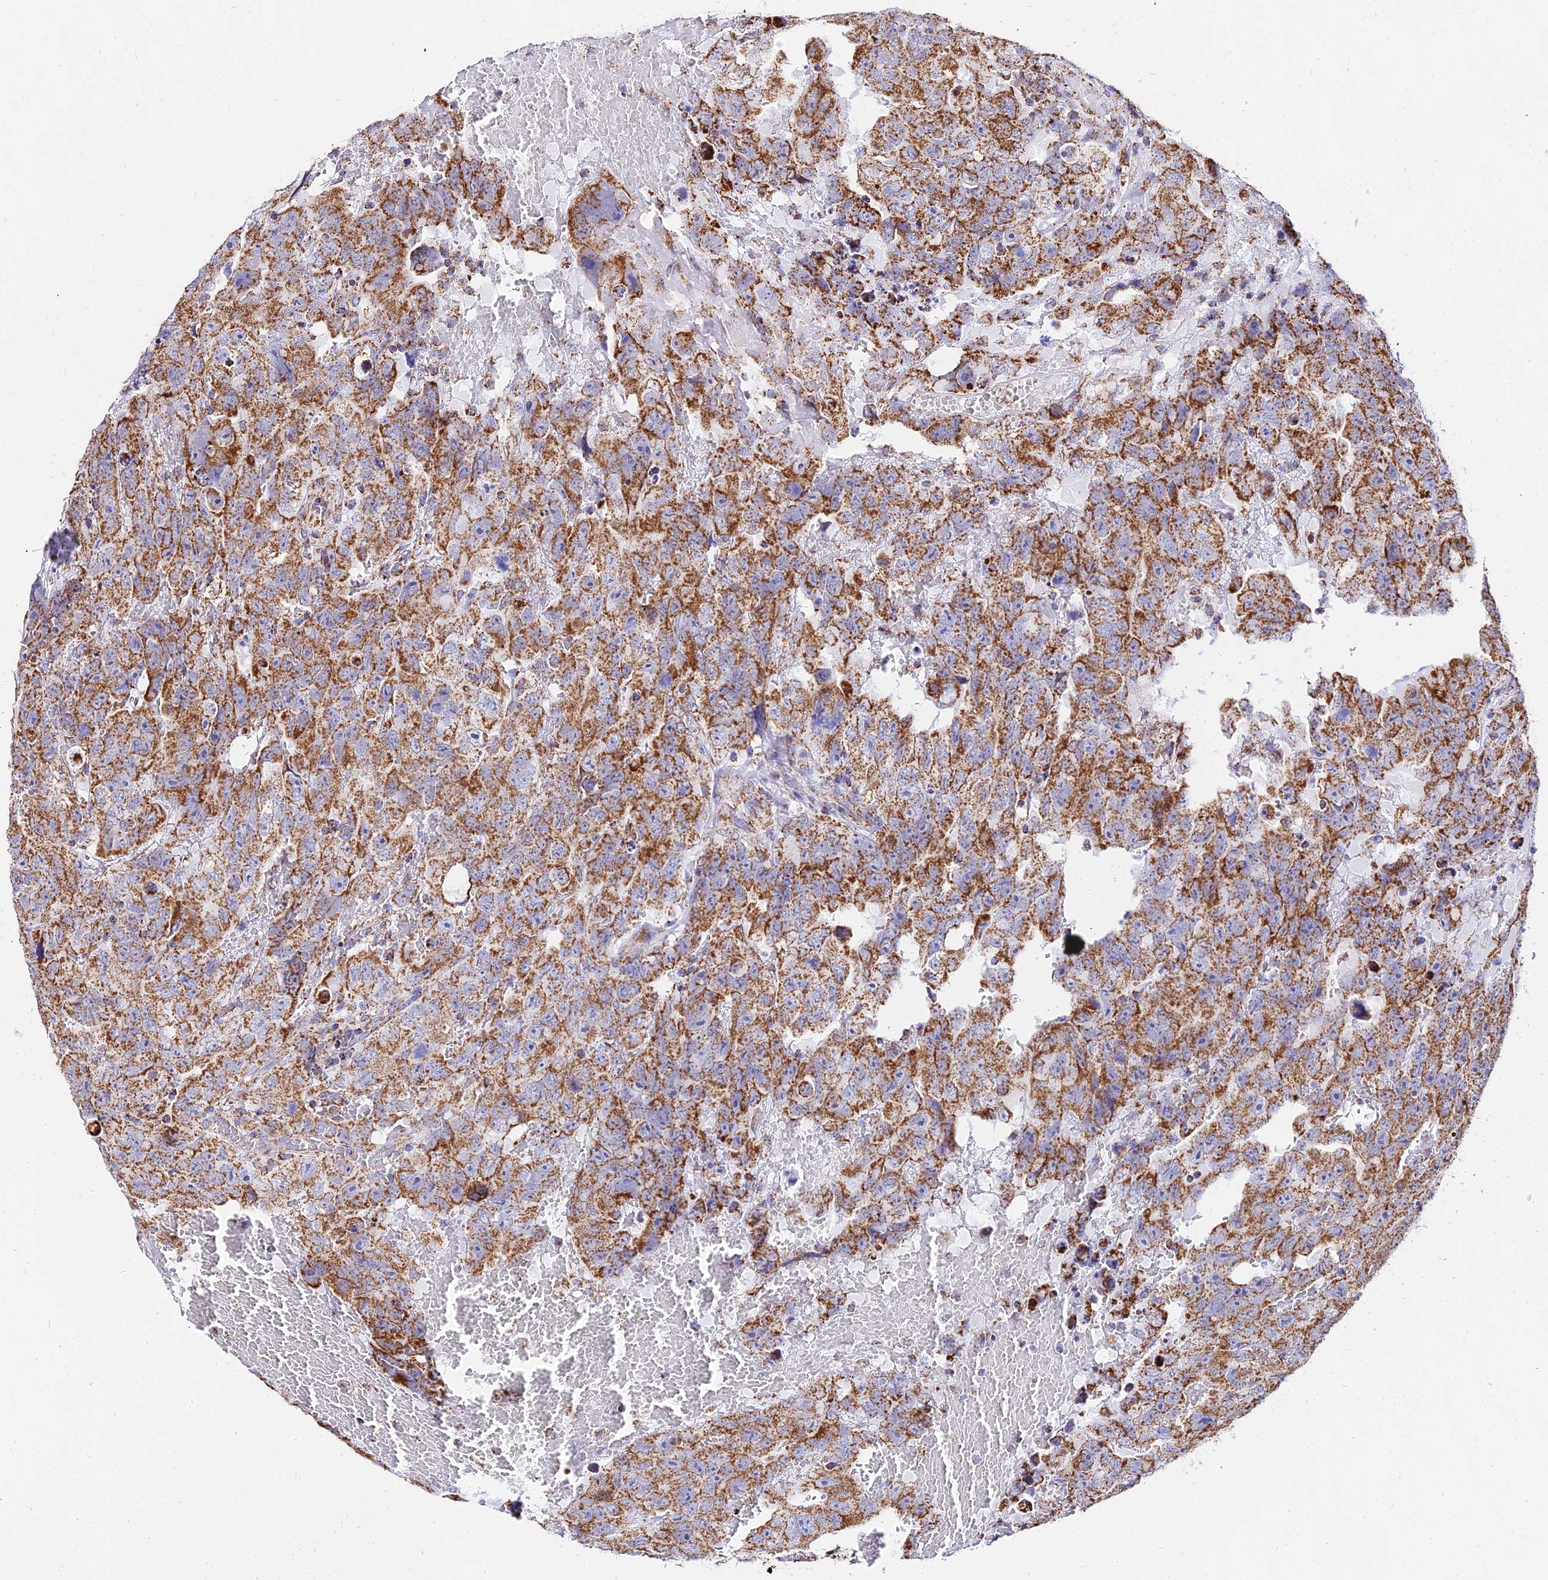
{"staining": {"intensity": "moderate", "quantity": ">75%", "location": "cytoplasmic/membranous"}, "tissue": "testis cancer", "cell_type": "Tumor cells", "image_type": "cancer", "snomed": [{"axis": "morphology", "description": "Carcinoma, Embryonal, NOS"}, {"axis": "topography", "description": "Testis"}], "caption": "A histopathology image showing moderate cytoplasmic/membranous positivity in about >75% of tumor cells in embryonal carcinoma (testis), as visualized by brown immunohistochemical staining.", "gene": "ATP5PD", "patient": {"sex": "male", "age": 45}}